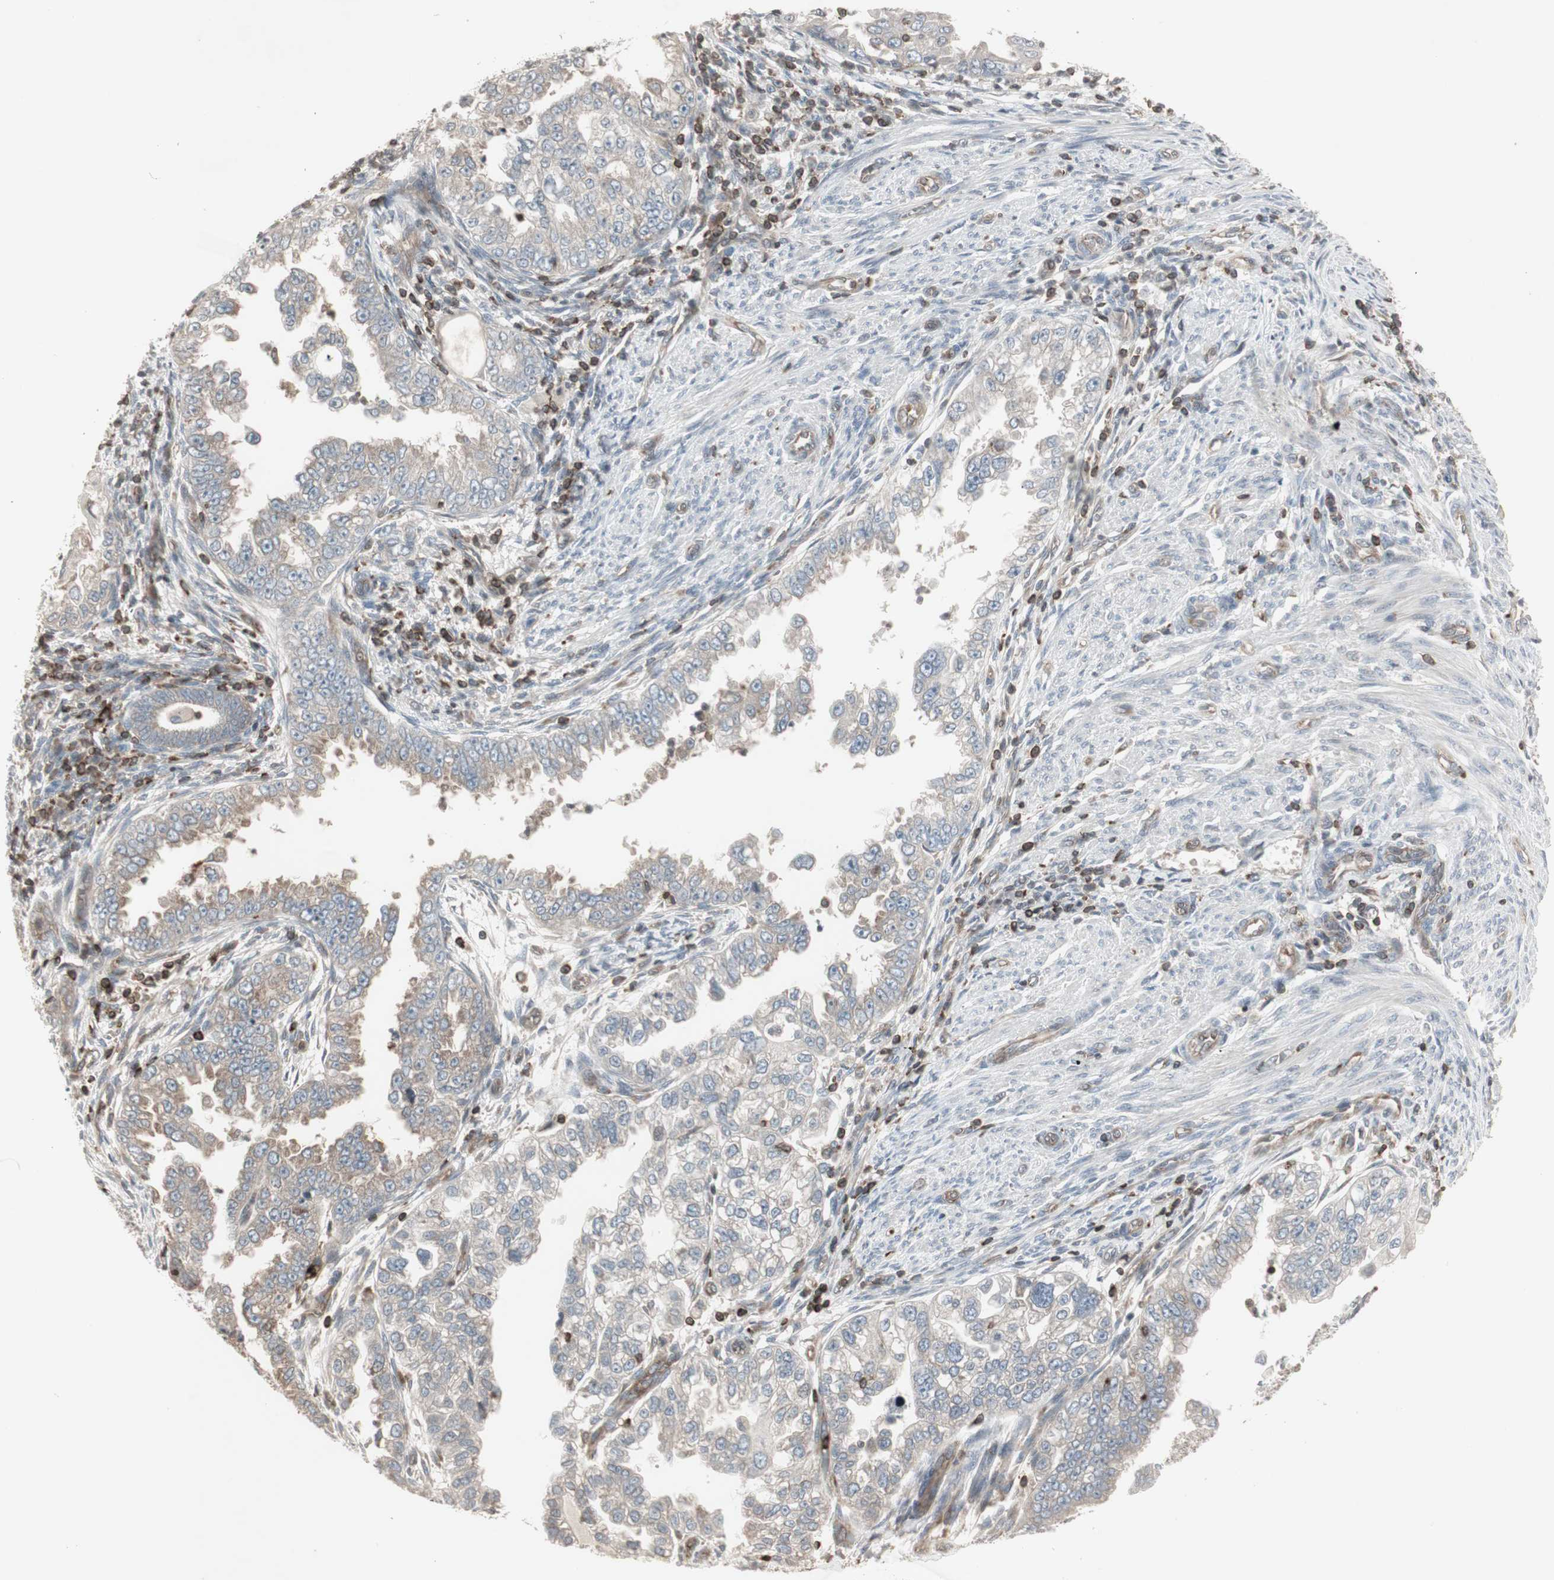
{"staining": {"intensity": "weak", "quantity": "25%-75%", "location": "cytoplasmic/membranous"}, "tissue": "endometrial cancer", "cell_type": "Tumor cells", "image_type": "cancer", "snomed": [{"axis": "morphology", "description": "Adenocarcinoma, NOS"}, {"axis": "topography", "description": "Endometrium"}], "caption": "The histopathology image reveals a brown stain indicating the presence of a protein in the cytoplasmic/membranous of tumor cells in endometrial cancer (adenocarcinoma). The protein is shown in brown color, while the nuclei are stained blue.", "gene": "ARHGEF1", "patient": {"sex": "female", "age": 85}}